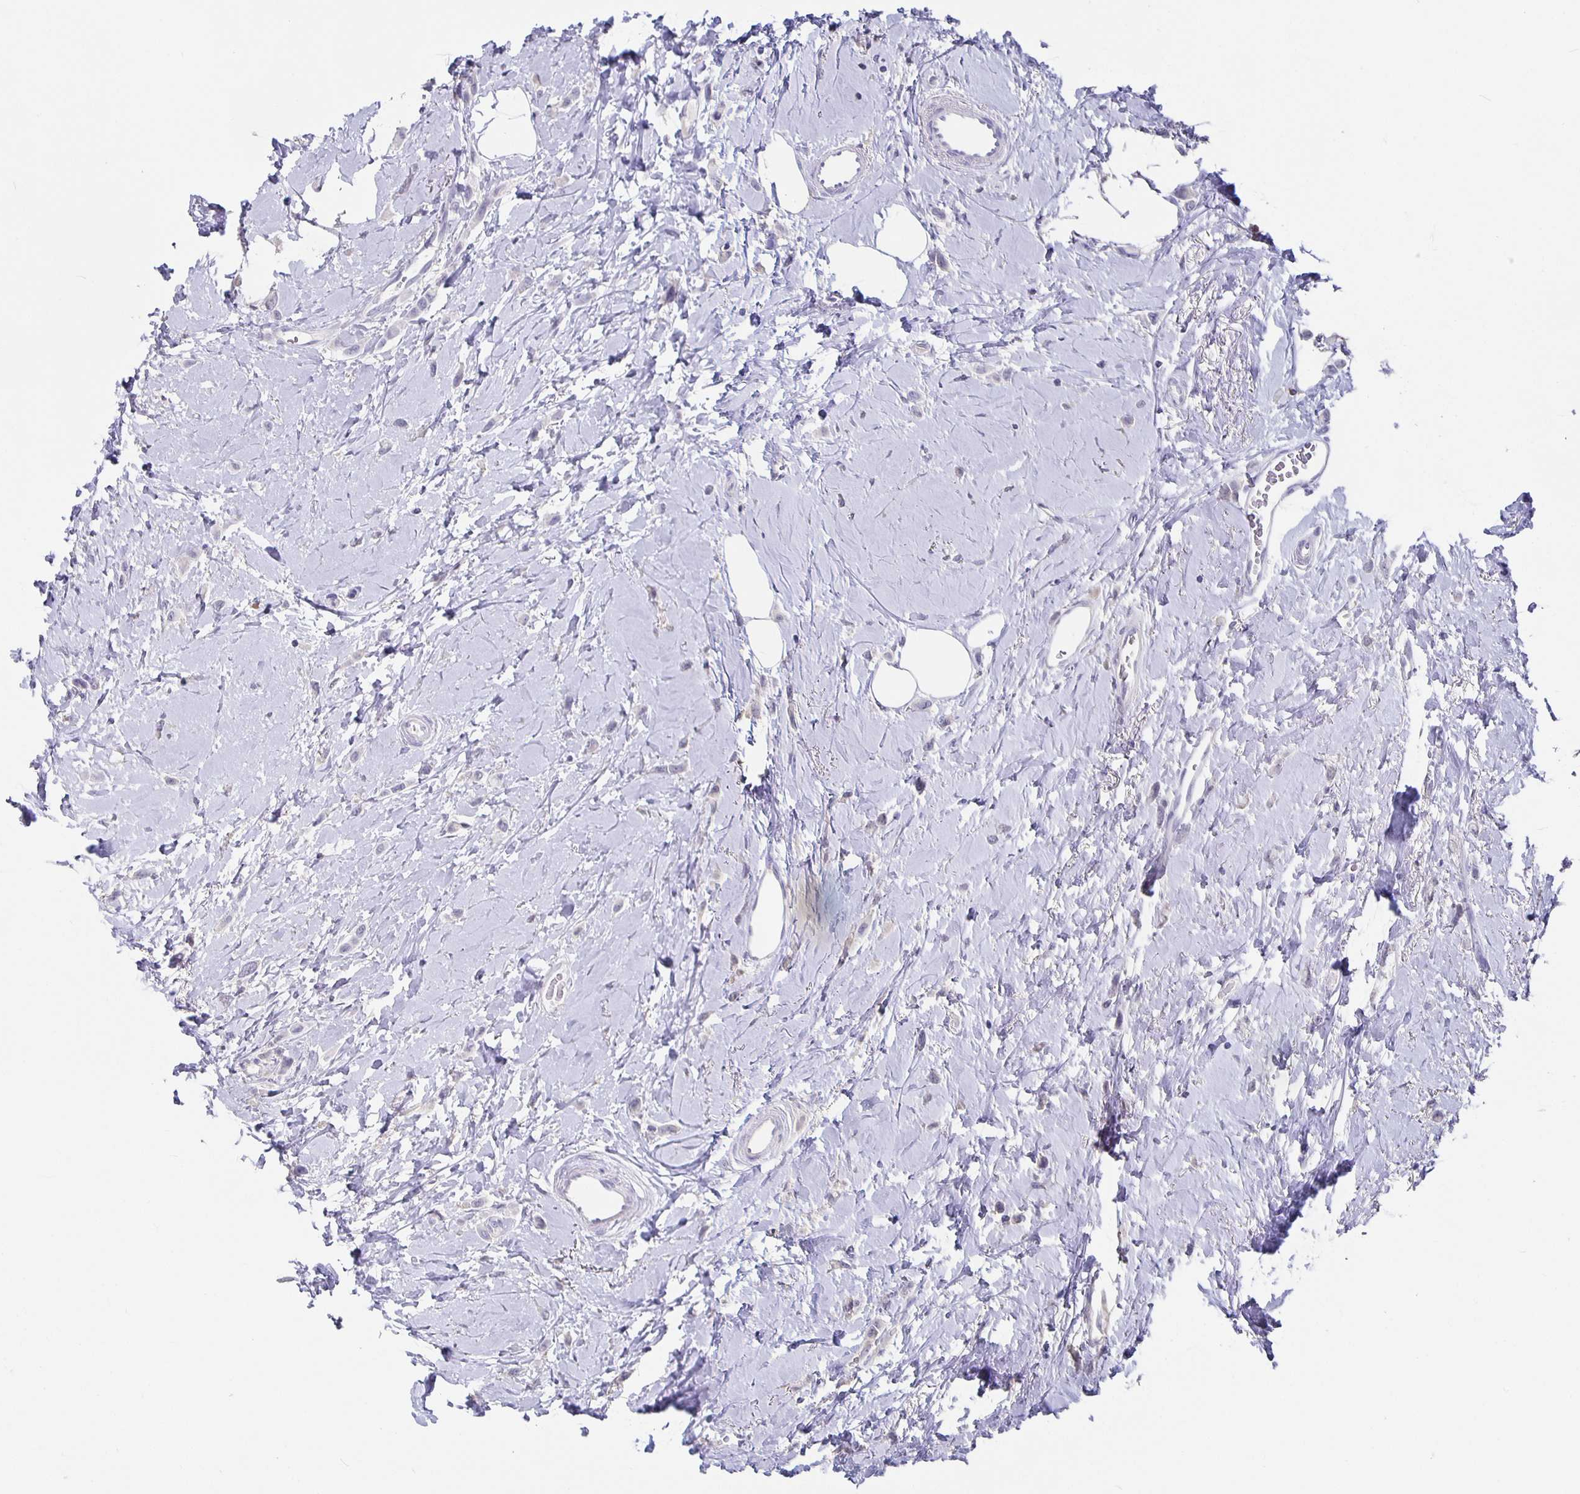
{"staining": {"intensity": "negative", "quantity": "none", "location": "none"}, "tissue": "breast cancer", "cell_type": "Tumor cells", "image_type": "cancer", "snomed": [{"axis": "morphology", "description": "Lobular carcinoma"}, {"axis": "topography", "description": "Breast"}], "caption": "DAB (3,3'-diaminobenzidine) immunohistochemical staining of lobular carcinoma (breast) demonstrates no significant staining in tumor cells.", "gene": "GPX4", "patient": {"sex": "female", "age": 66}}